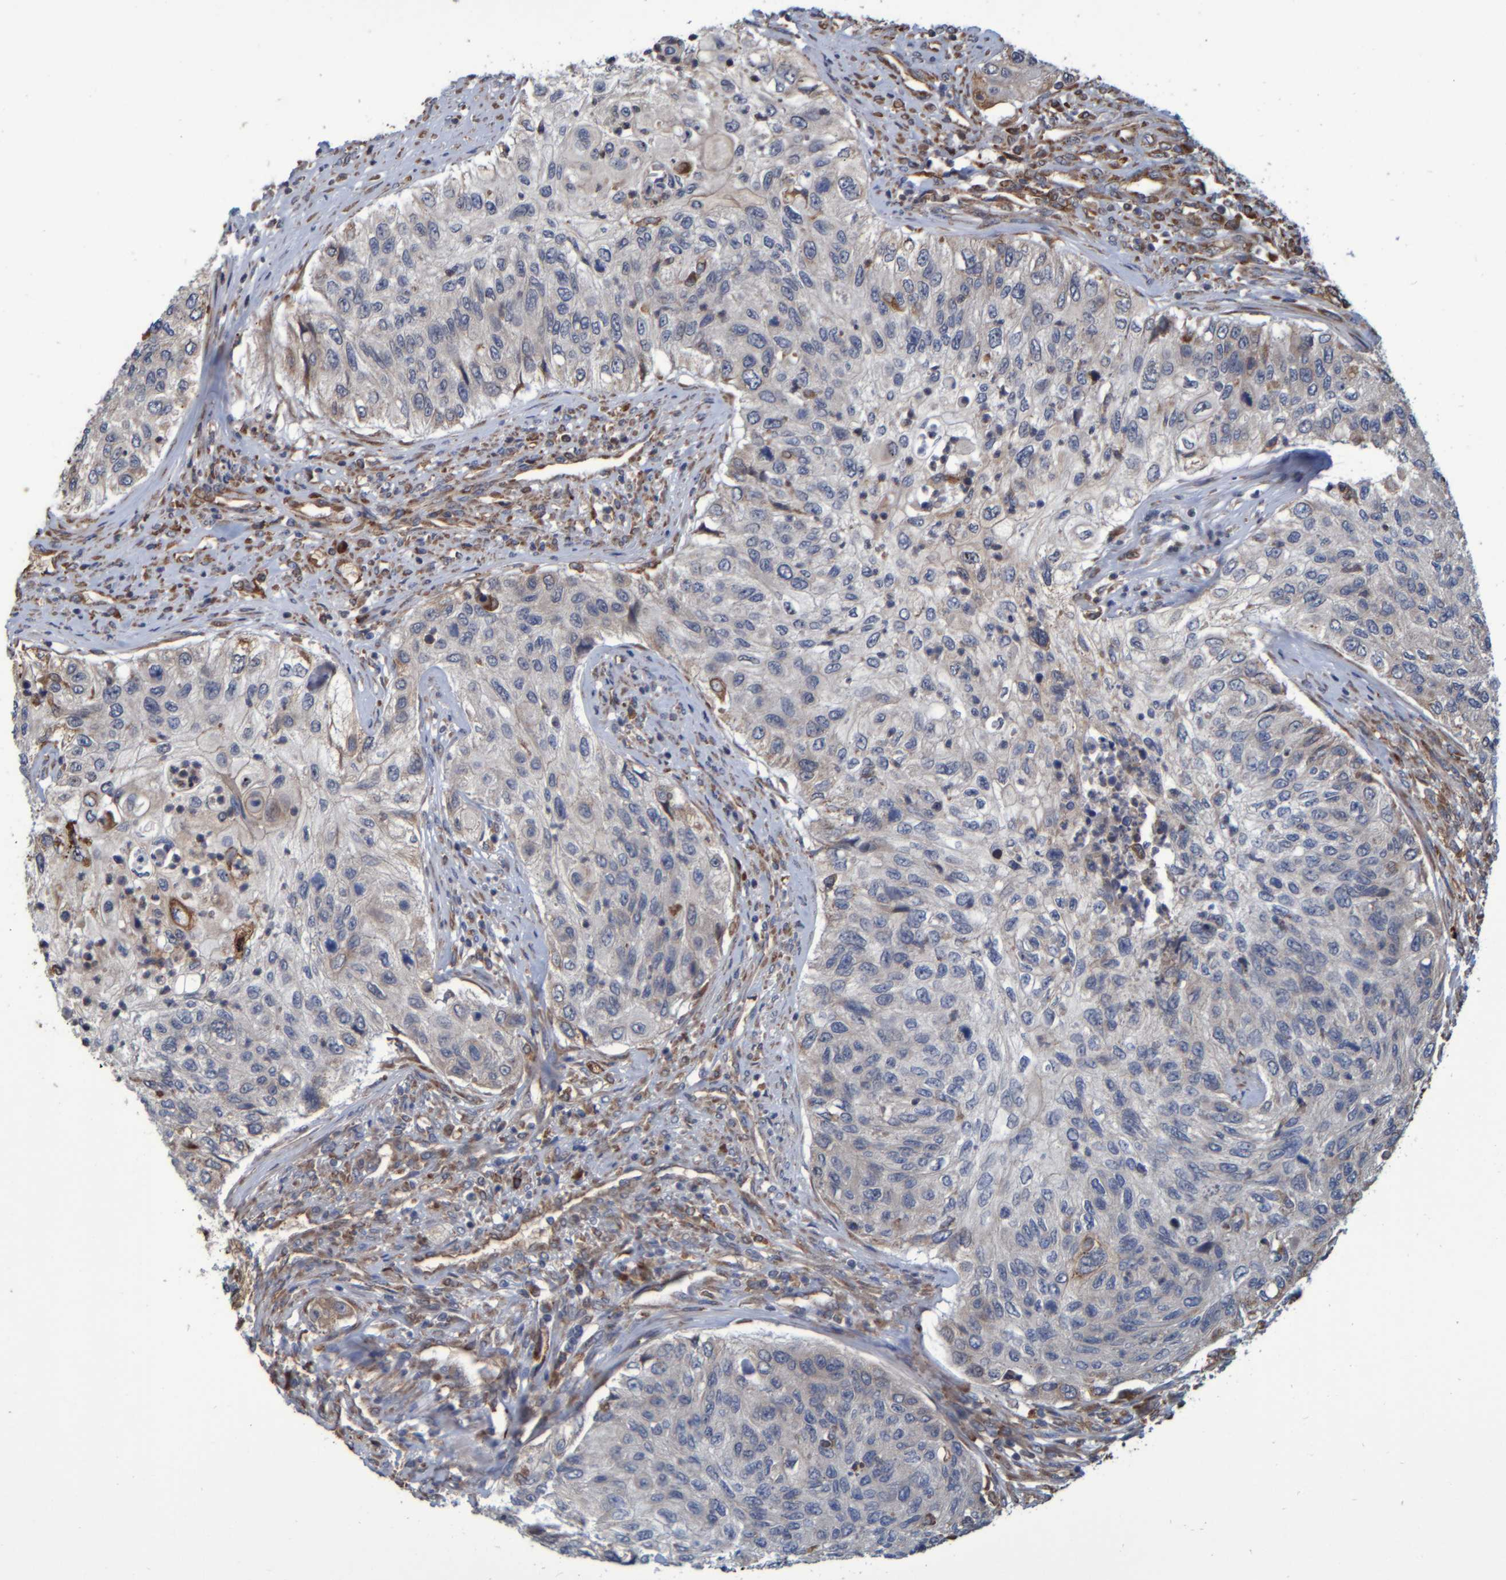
{"staining": {"intensity": "weak", "quantity": "<25%", "location": "cytoplasmic/membranous"}, "tissue": "urothelial cancer", "cell_type": "Tumor cells", "image_type": "cancer", "snomed": [{"axis": "morphology", "description": "Urothelial carcinoma, High grade"}, {"axis": "topography", "description": "Urinary bladder"}], "caption": "This image is of urothelial cancer stained with immunohistochemistry to label a protein in brown with the nuclei are counter-stained blue. There is no staining in tumor cells.", "gene": "SPAG5", "patient": {"sex": "female", "age": 60}}